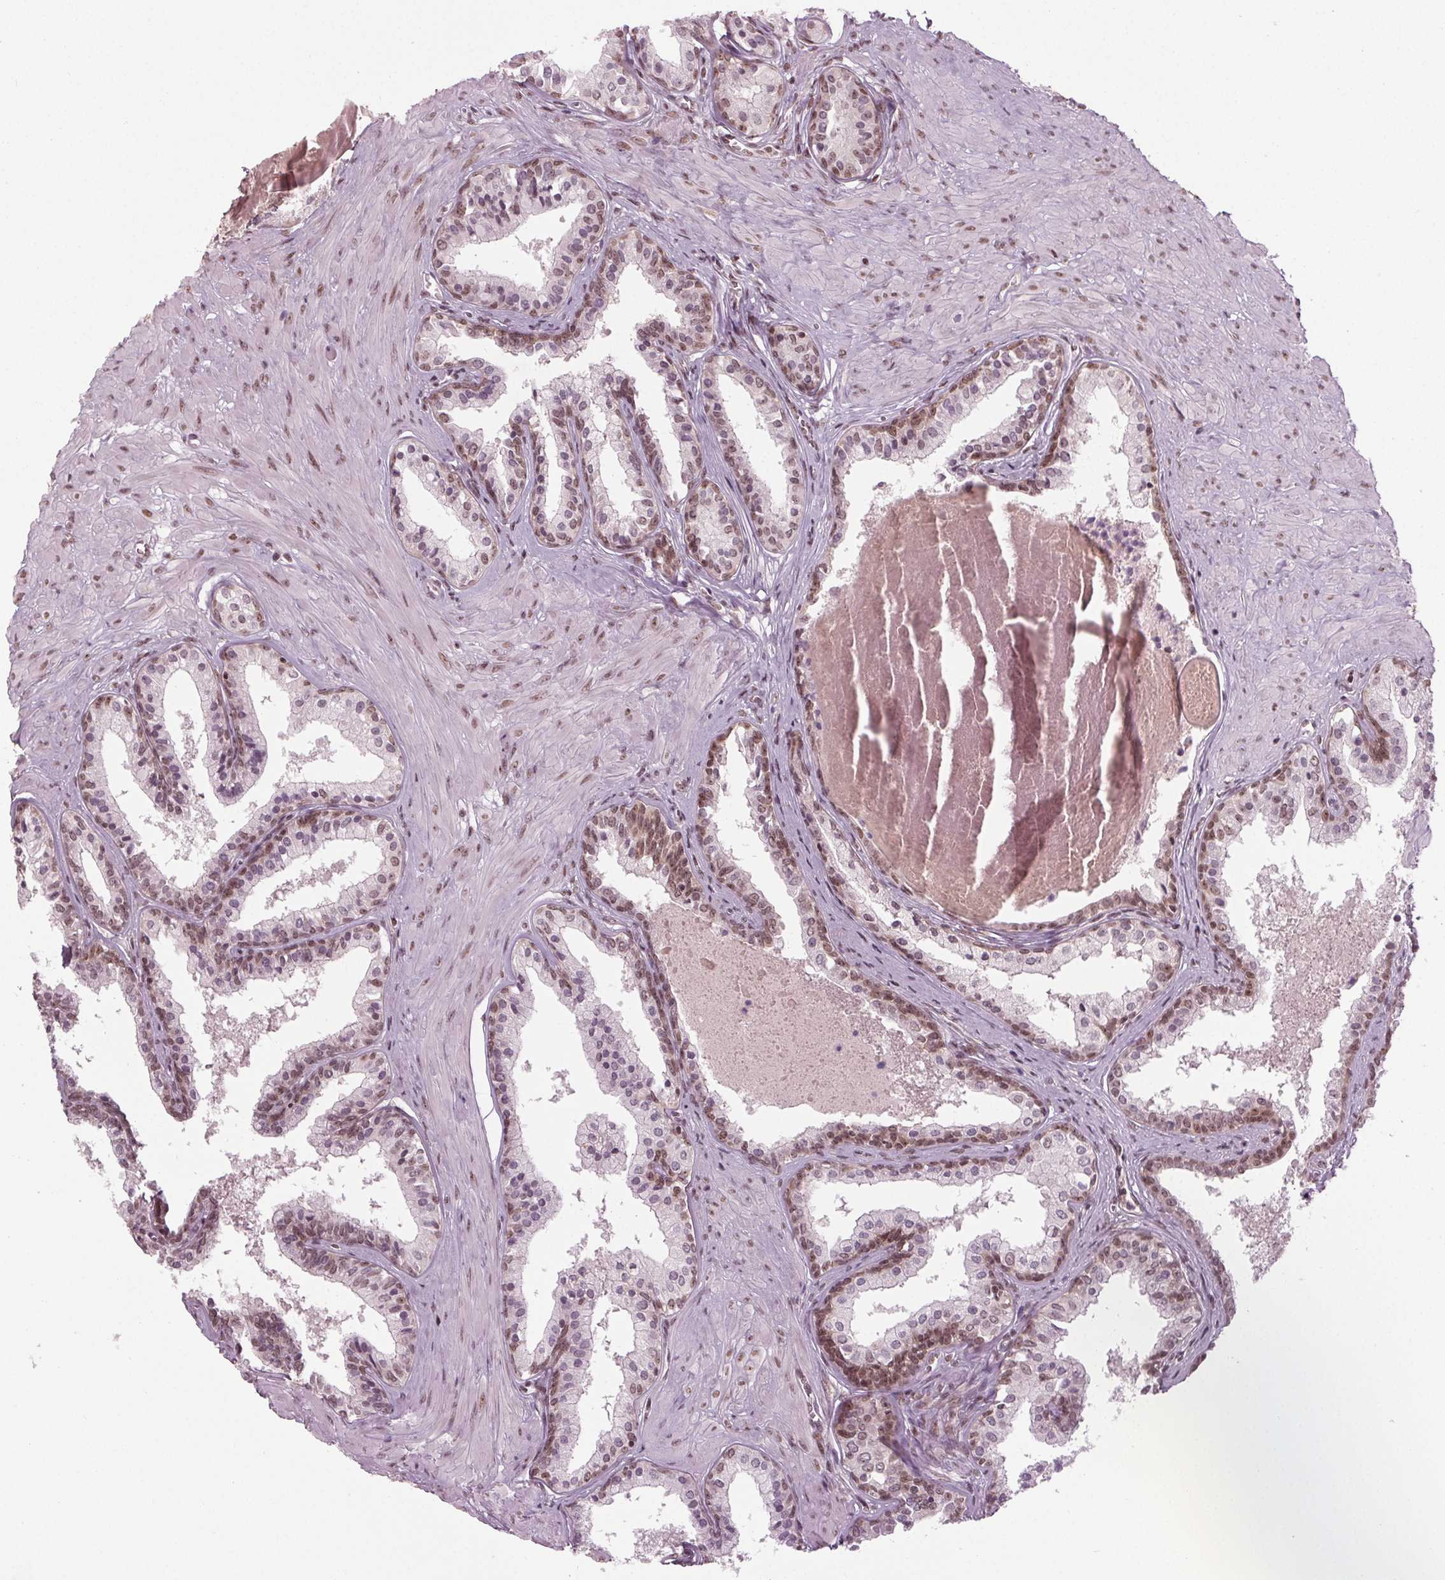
{"staining": {"intensity": "moderate", "quantity": "25%-75%", "location": "nuclear"}, "tissue": "prostate", "cell_type": "Glandular cells", "image_type": "normal", "snomed": [{"axis": "morphology", "description": "Normal tissue, NOS"}, {"axis": "topography", "description": "Prostate"}], "caption": "This micrograph demonstrates IHC staining of benign human prostate, with medium moderate nuclear expression in about 25%-75% of glandular cells.", "gene": "DDX41", "patient": {"sex": "male", "age": 61}}